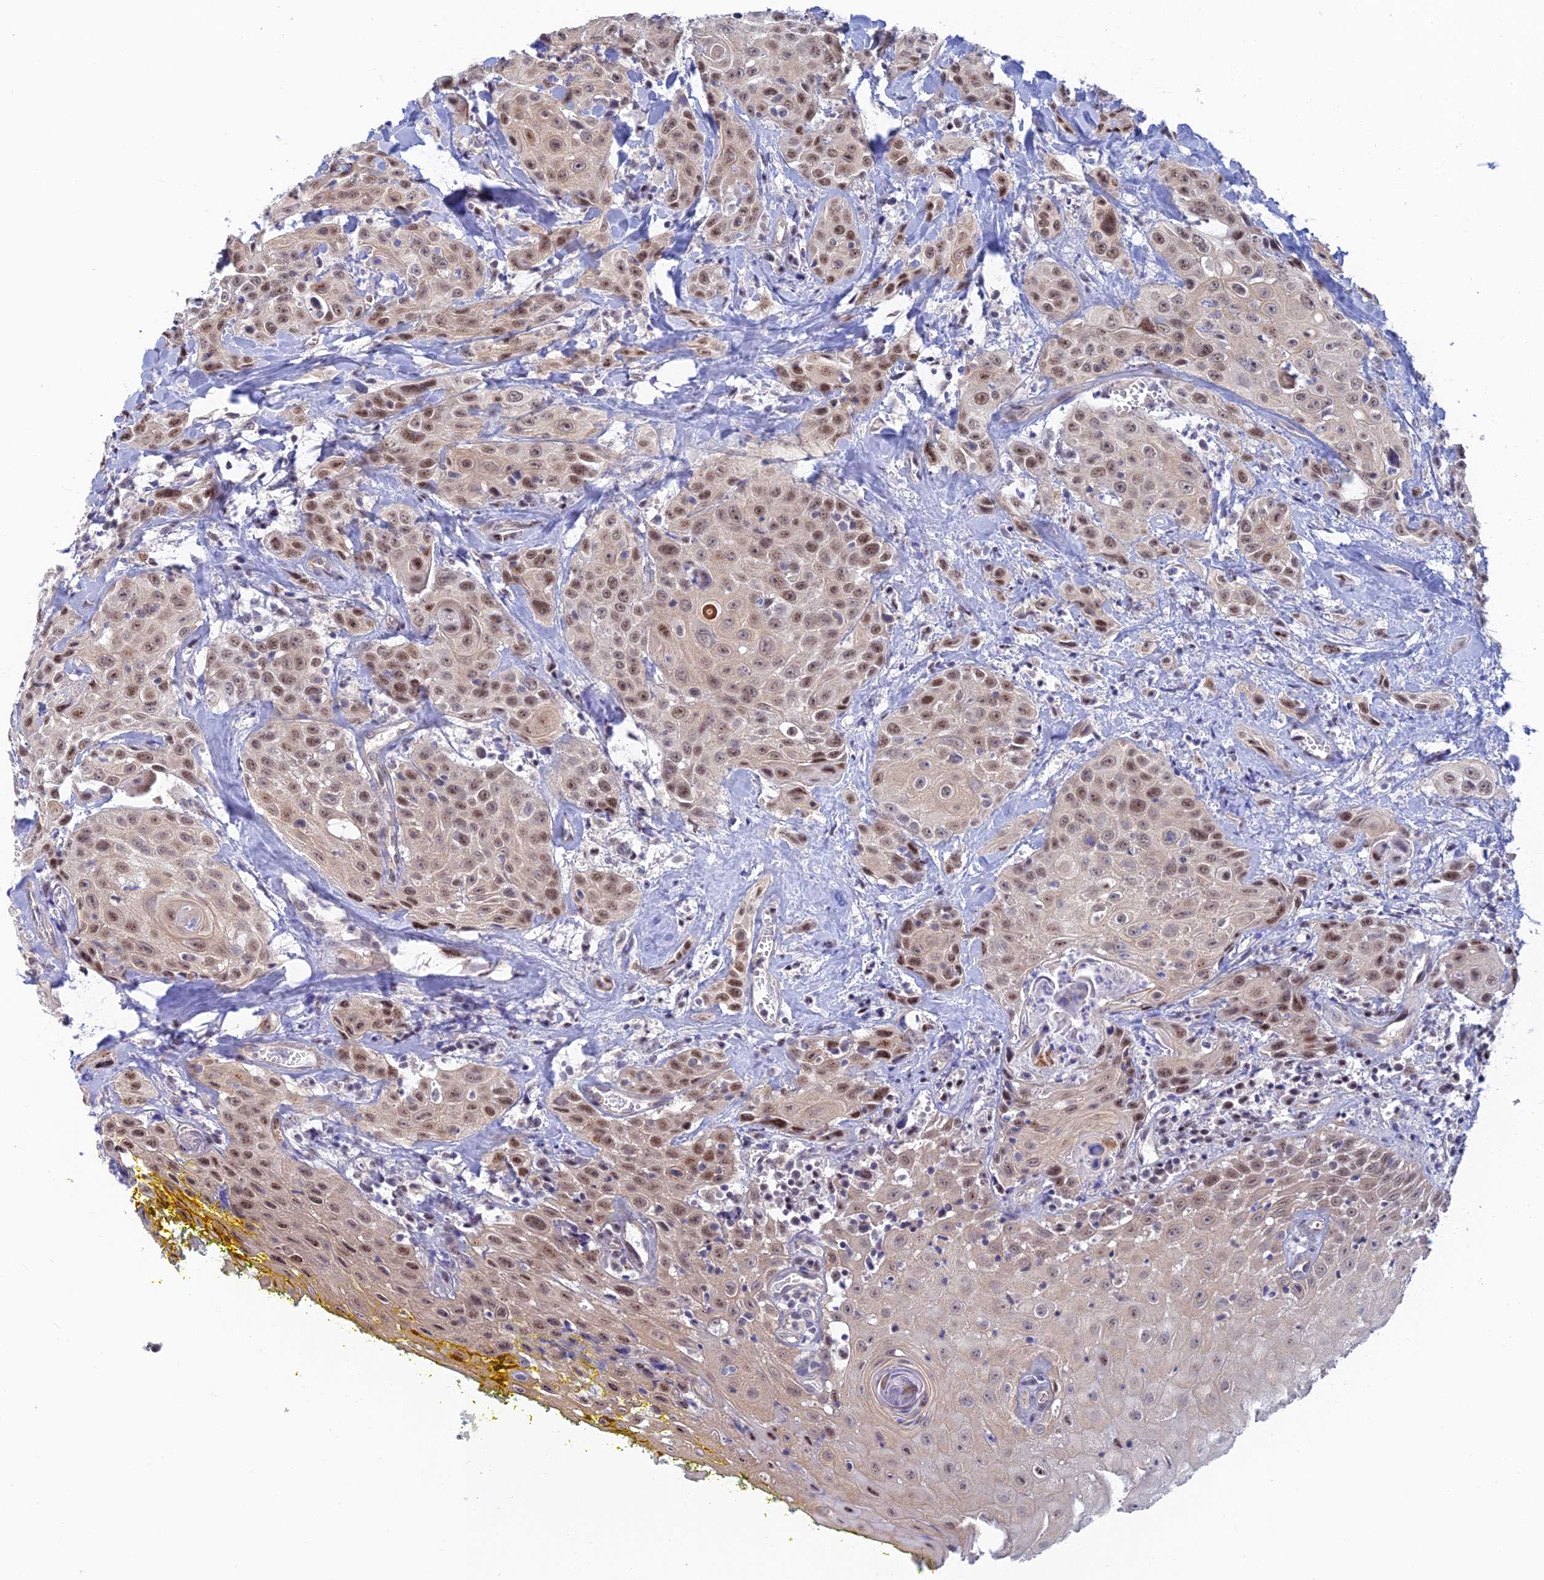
{"staining": {"intensity": "moderate", "quantity": ">75%", "location": "nuclear"}, "tissue": "head and neck cancer", "cell_type": "Tumor cells", "image_type": "cancer", "snomed": [{"axis": "morphology", "description": "Squamous cell carcinoma, NOS"}, {"axis": "topography", "description": "Oral tissue"}, {"axis": "topography", "description": "Head-Neck"}], "caption": "Immunohistochemistry (DAB (3,3'-diaminobenzidine)) staining of human head and neck cancer shows moderate nuclear protein expression in approximately >75% of tumor cells.", "gene": "CFAP92", "patient": {"sex": "female", "age": 82}}